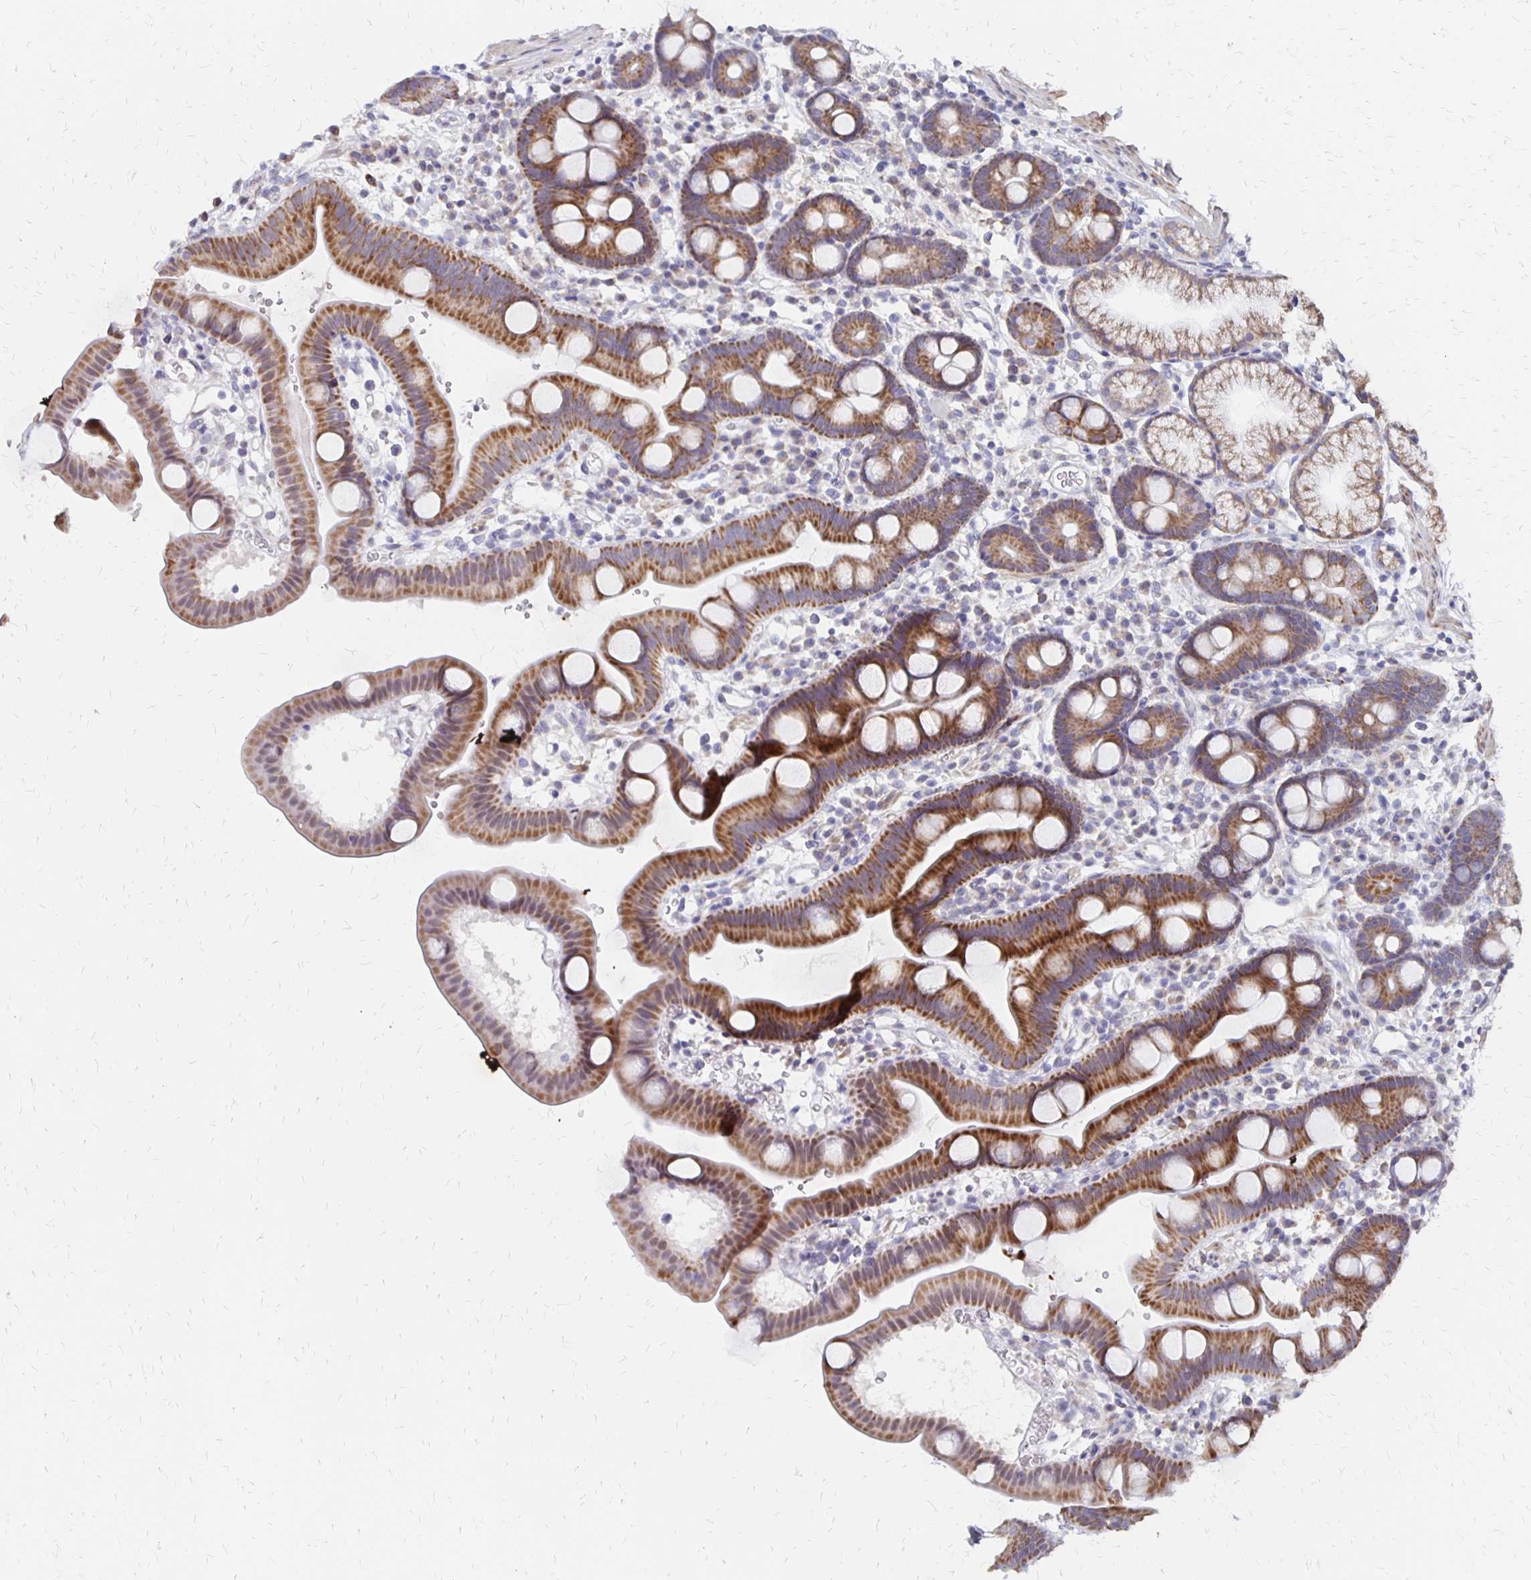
{"staining": {"intensity": "strong", "quantity": "25%-75%", "location": "cytoplasmic/membranous"}, "tissue": "duodenum", "cell_type": "Glandular cells", "image_type": "normal", "snomed": [{"axis": "morphology", "description": "Normal tissue, NOS"}, {"axis": "topography", "description": "Duodenum"}], "caption": "Duodenum stained for a protein demonstrates strong cytoplasmic/membranous positivity in glandular cells.", "gene": "ATOSB", "patient": {"sex": "male", "age": 59}}